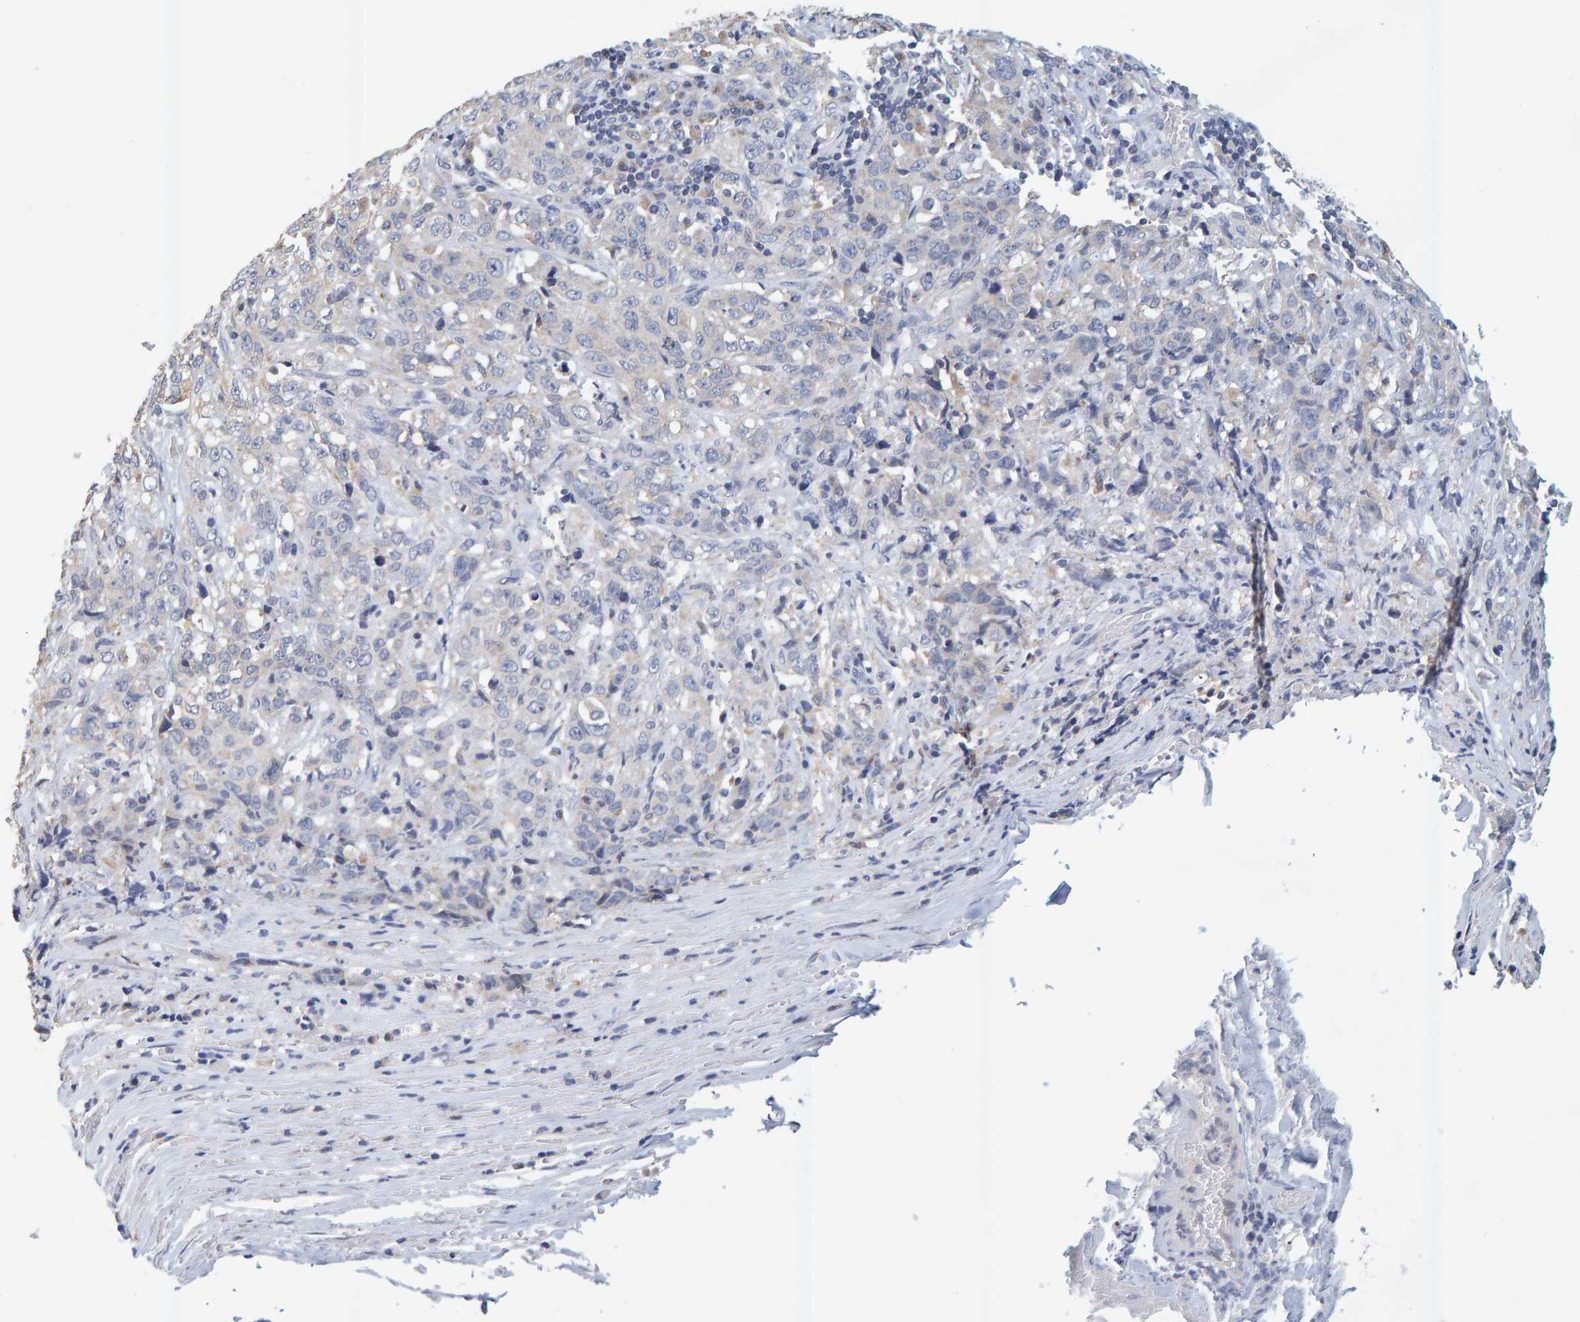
{"staining": {"intensity": "negative", "quantity": "none", "location": "none"}, "tissue": "stomach cancer", "cell_type": "Tumor cells", "image_type": "cancer", "snomed": [{"axis": "morphology", "description": "Adenocarcinoma, NOS"}, {"axis": "topography", "description": "Stomach"}], "caption": "Immunohistochemical staining of stomach adenocarcinoma reveals no significant staining in tumor cells.", "gene": "SGPL1", "patient": {"sex": "male", "age": 48}}